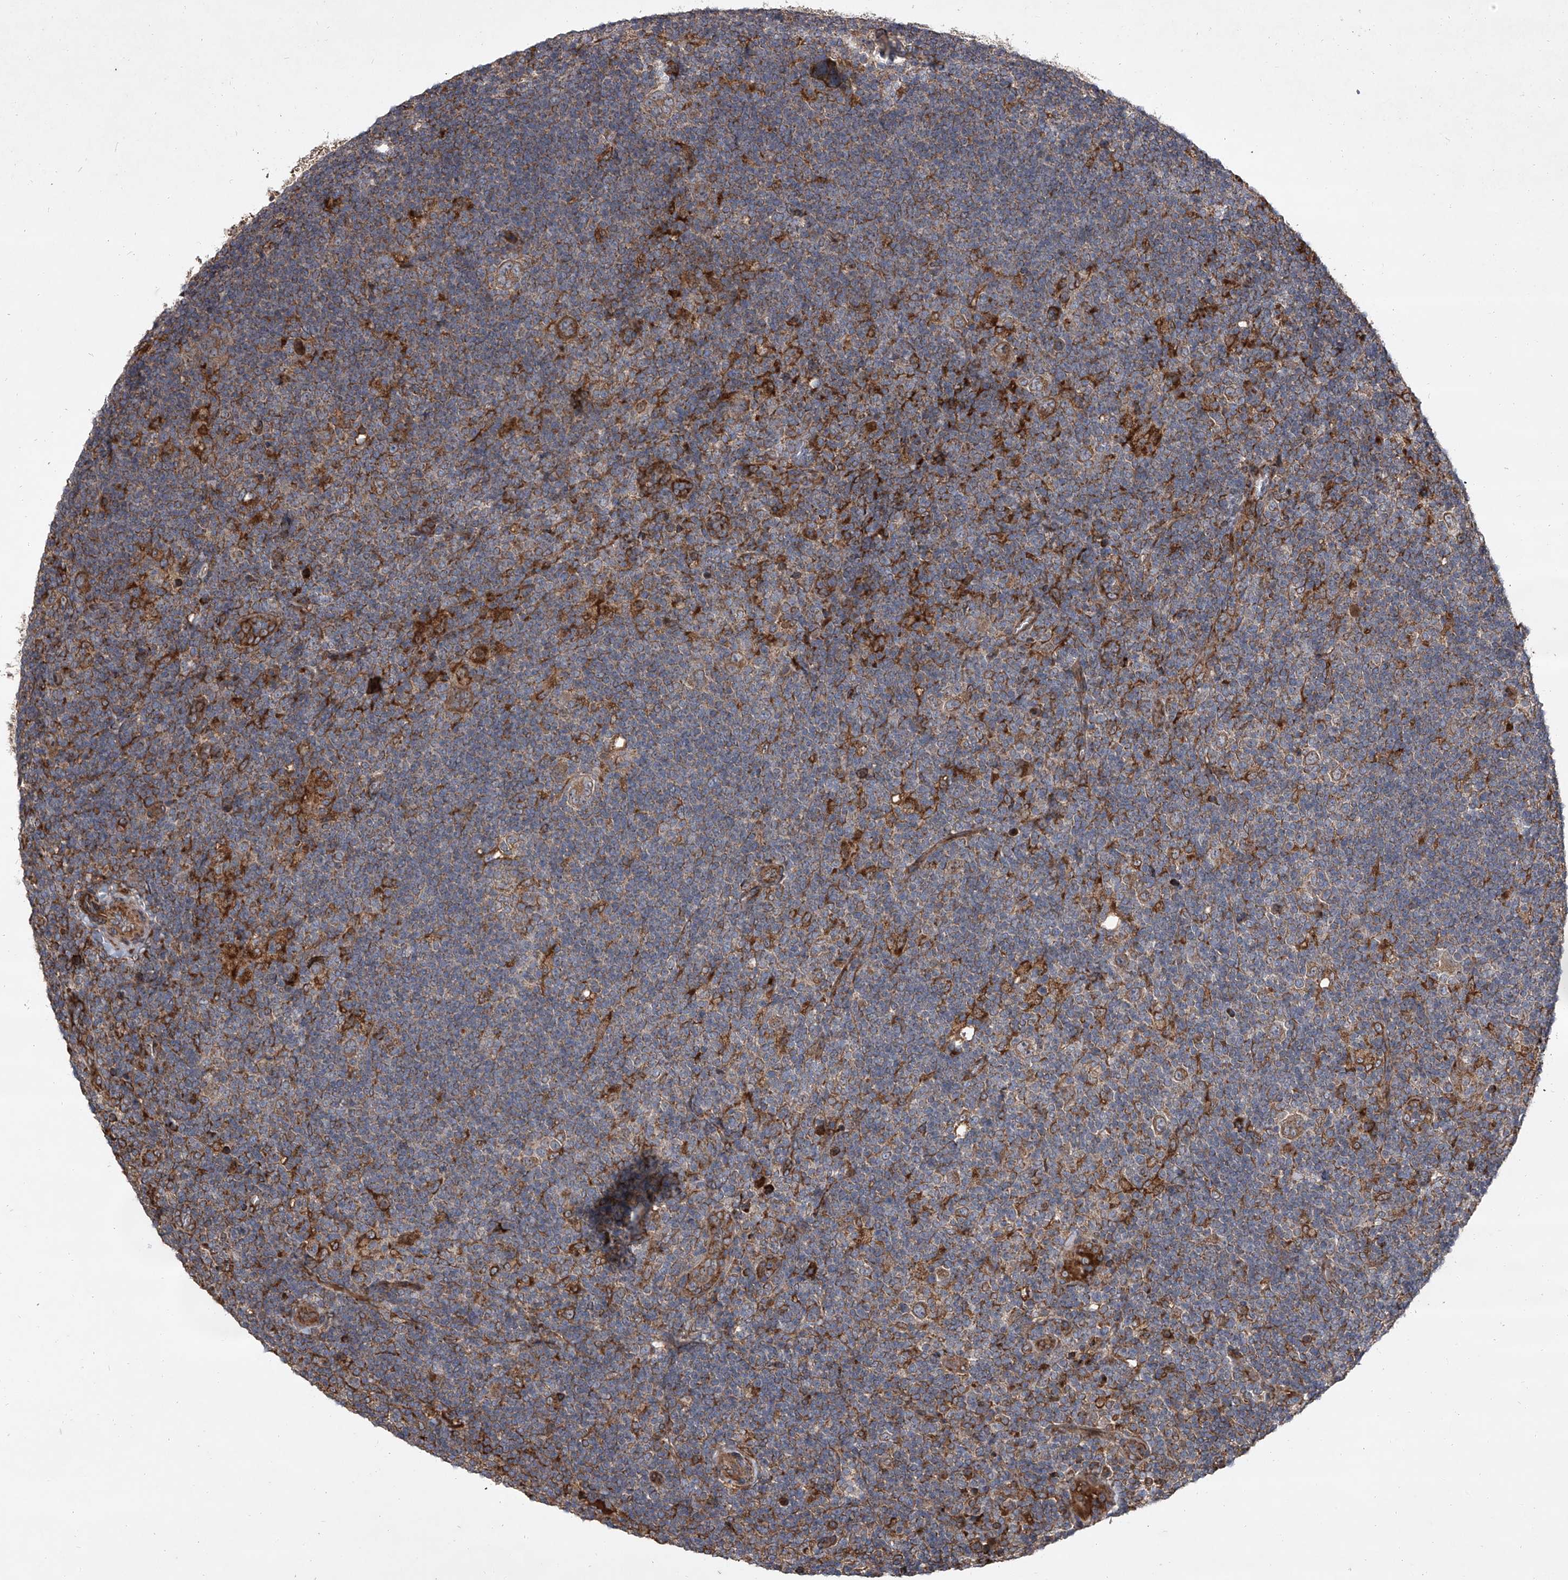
{"staining": {"intensity": "strong", "quantity": ">75%", "location": "cytoplasmic/membranous"}, "tissue": "lymphoma", "cell_type": "Tumor cells", "image_type": "cancer", "snomed": [{"axis": "morphology", "description": "Hodgkin's disease, NOS"}, {"axis": "topography", "description": "Lymph node"}], "caption": "Strong cytoplasmic/membranous expression for a protein is seen in about >75% of tumor cells of lymphoma using immunohistochemistry (IHC).", "gene": "EVA1C", "patient": {"sex": "female", "age": 57}}